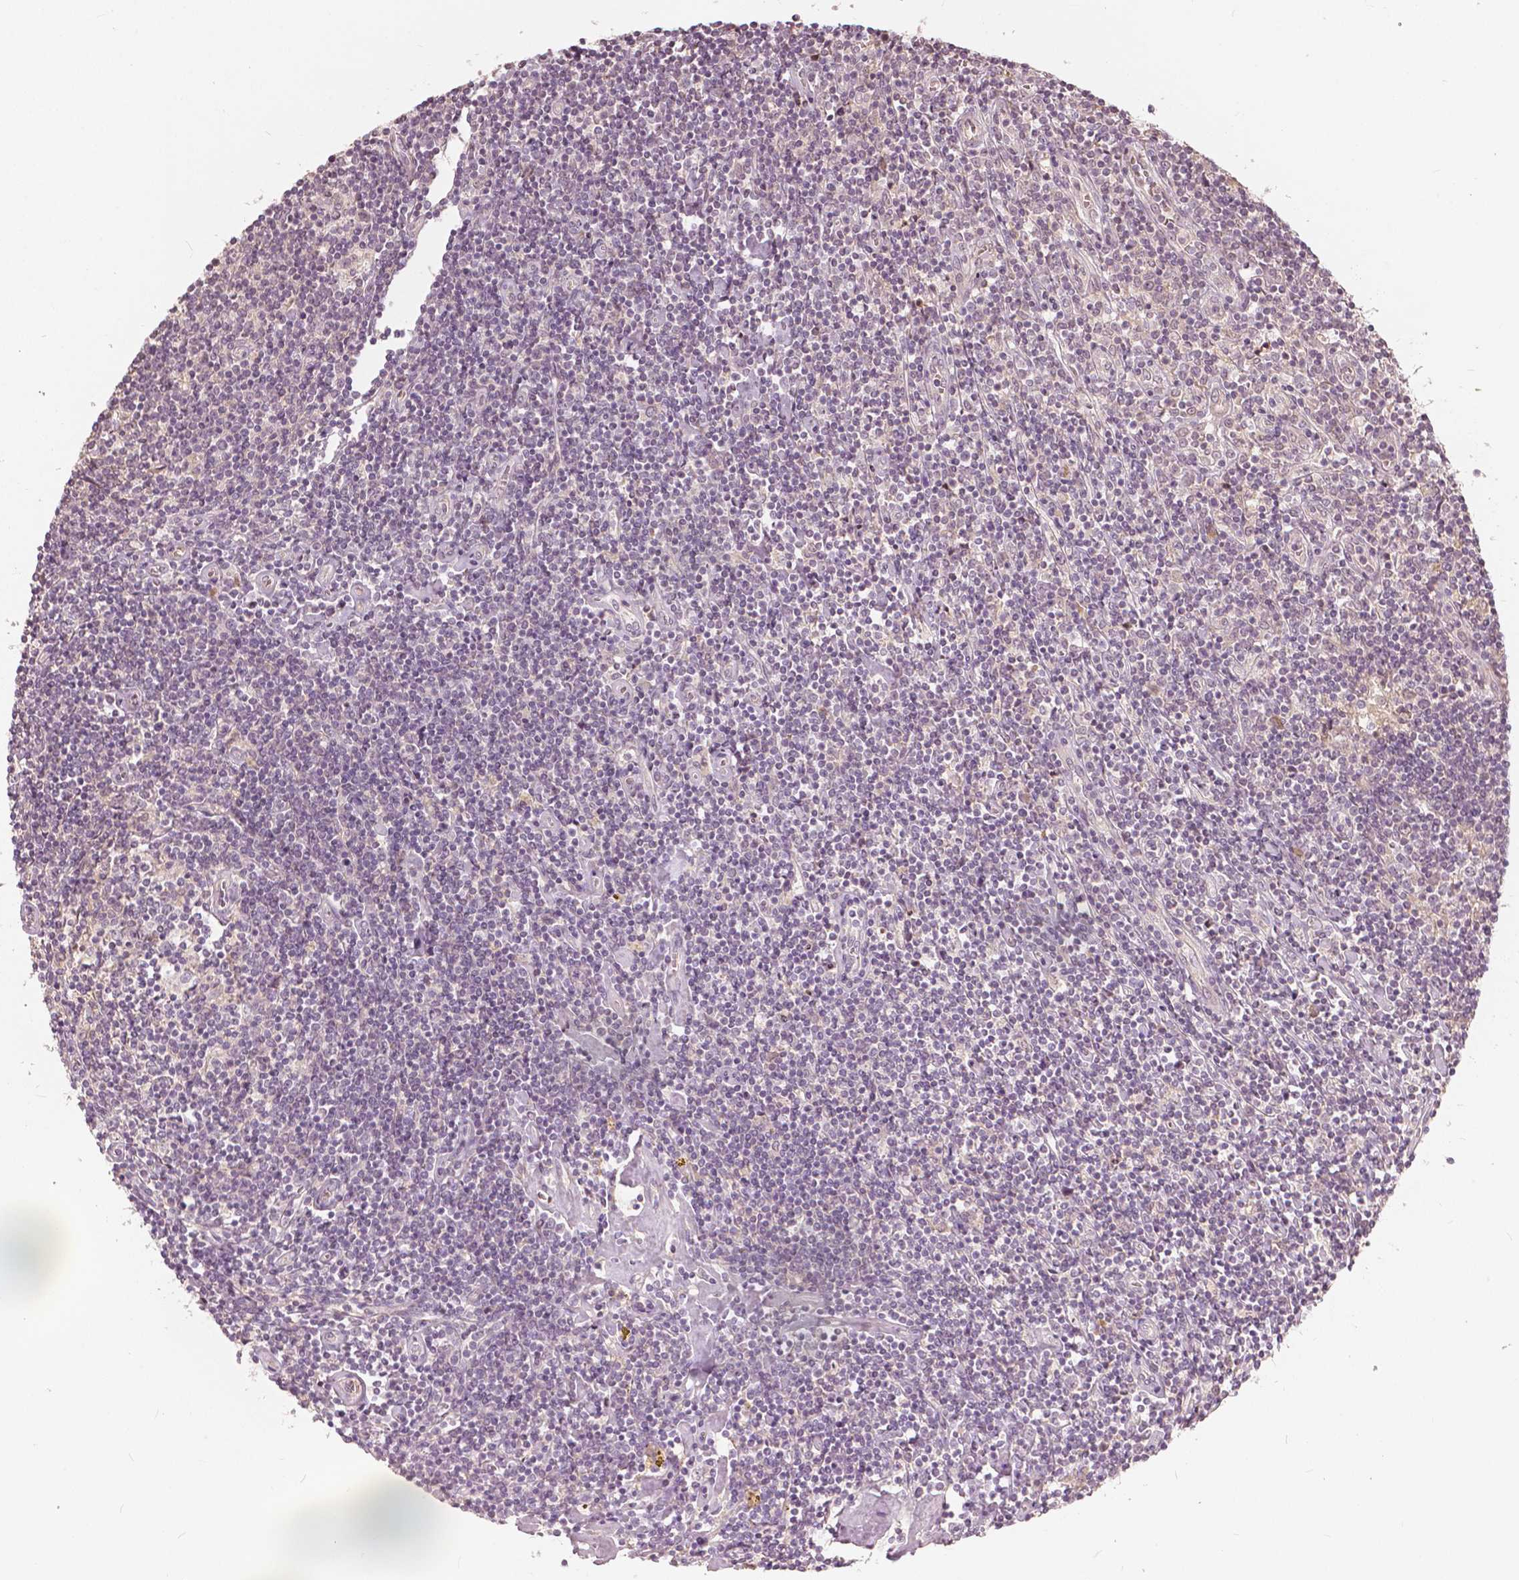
{"staining": {"intensity": "negative", "quantity": "none", "location": "none"}, "tissue": "lymphoma", "cell_type": "Tumor cells", "image_type": "cancer", "snomed": [{"axis": "morphology", "description": "Hodgkin's disease, NOS"}, {"axis": "topography", "description": "Lymph node"}], "caption": "There is no significant positivity in tumor cells of Hodgkin's disease.", "gene": "ANGPTL4", "patient": {"sex": "male", "age": 40}}